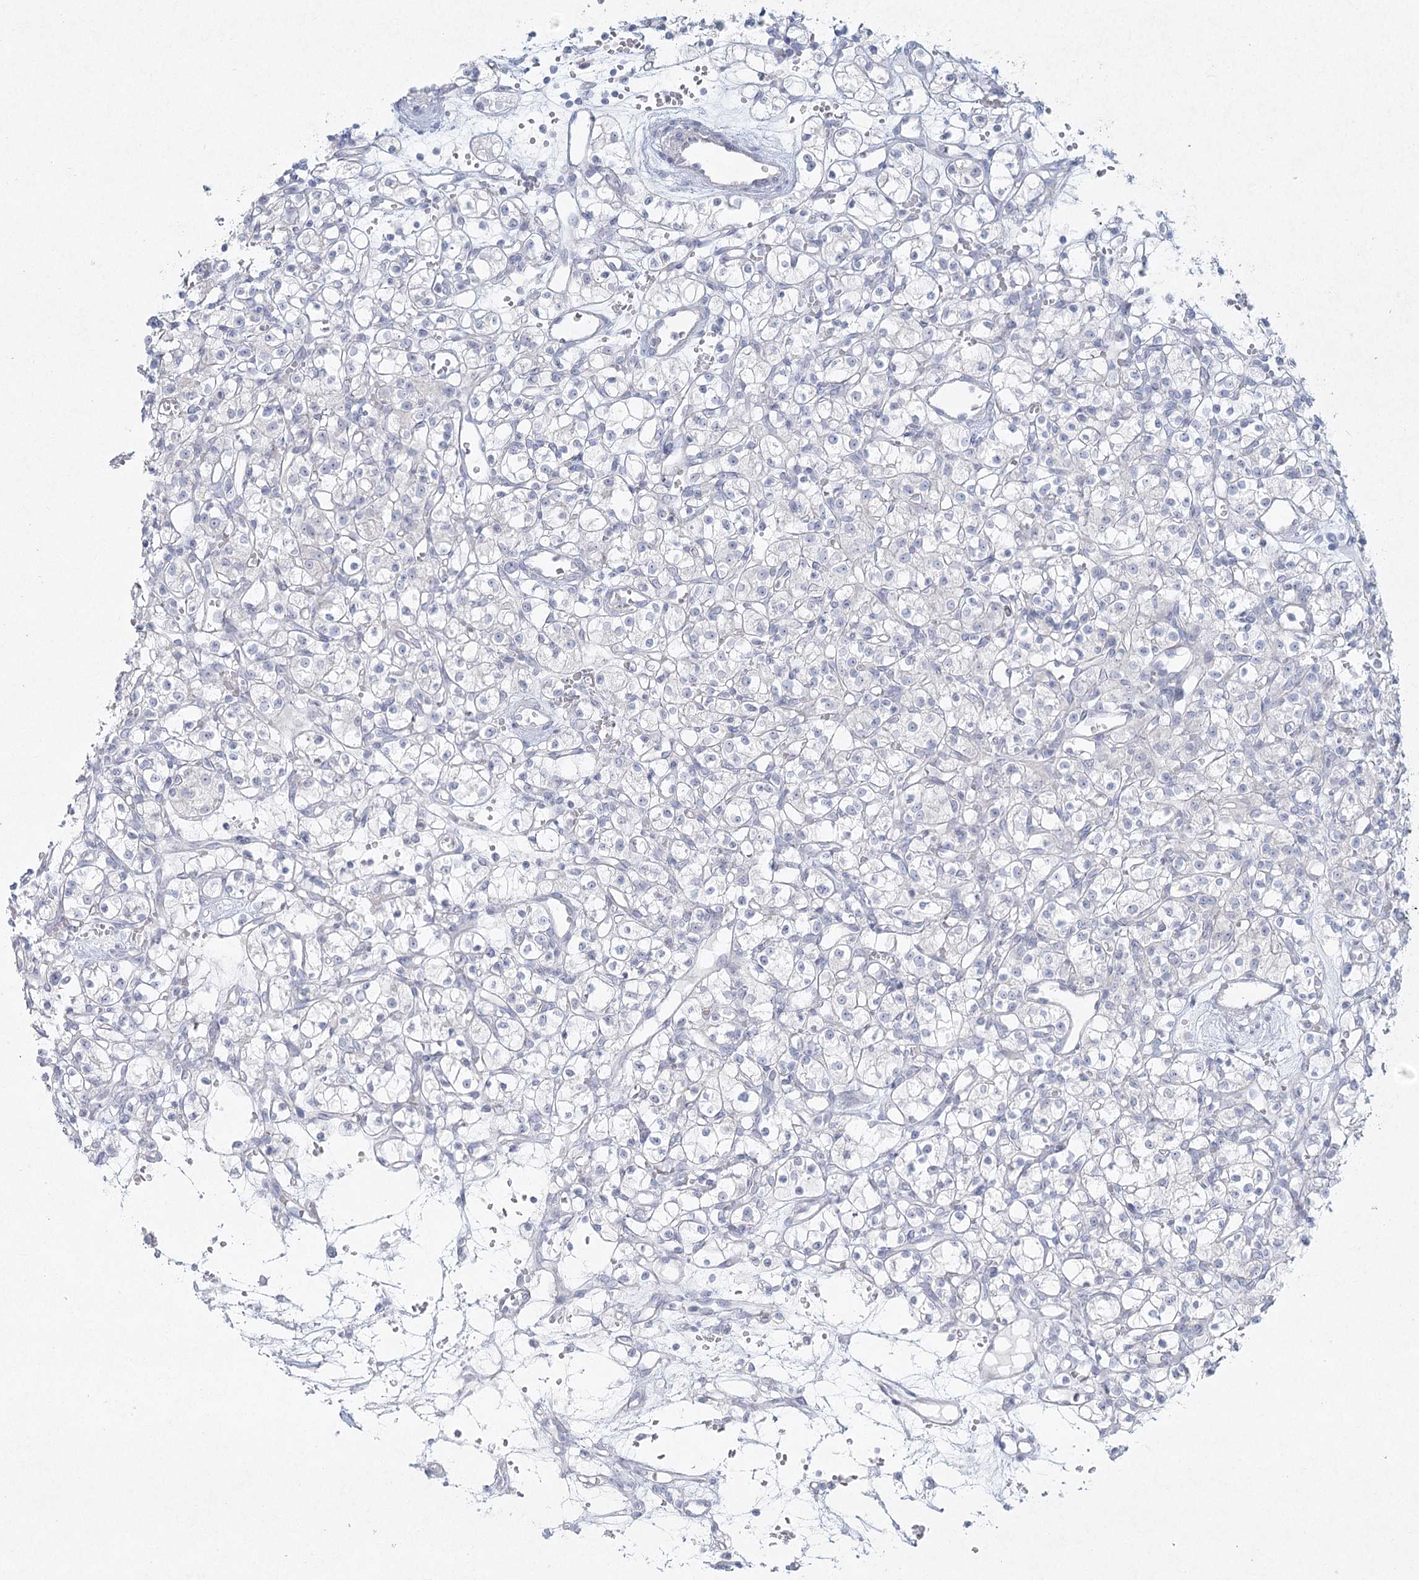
{"staining": {"intensity": "negative", "quantity": "none", "location": "none"}, "tissue": "renal cancer", "cell_type": "Tumor cells", "image_type": "cancer", "snomed": [{"axis": "morphology", "description": "Adenocarcinoma, NOS"}, {"axis": "topography", "description": "Kidney"}], "caption": "A histopathology image of adenocarcinoma (renal) stained for a protein displays no brown staining in tumor cells. Nuclei are stained in blue.", "gene": "LRP2BP", "patient": {"sex": "female", "age": 59}}